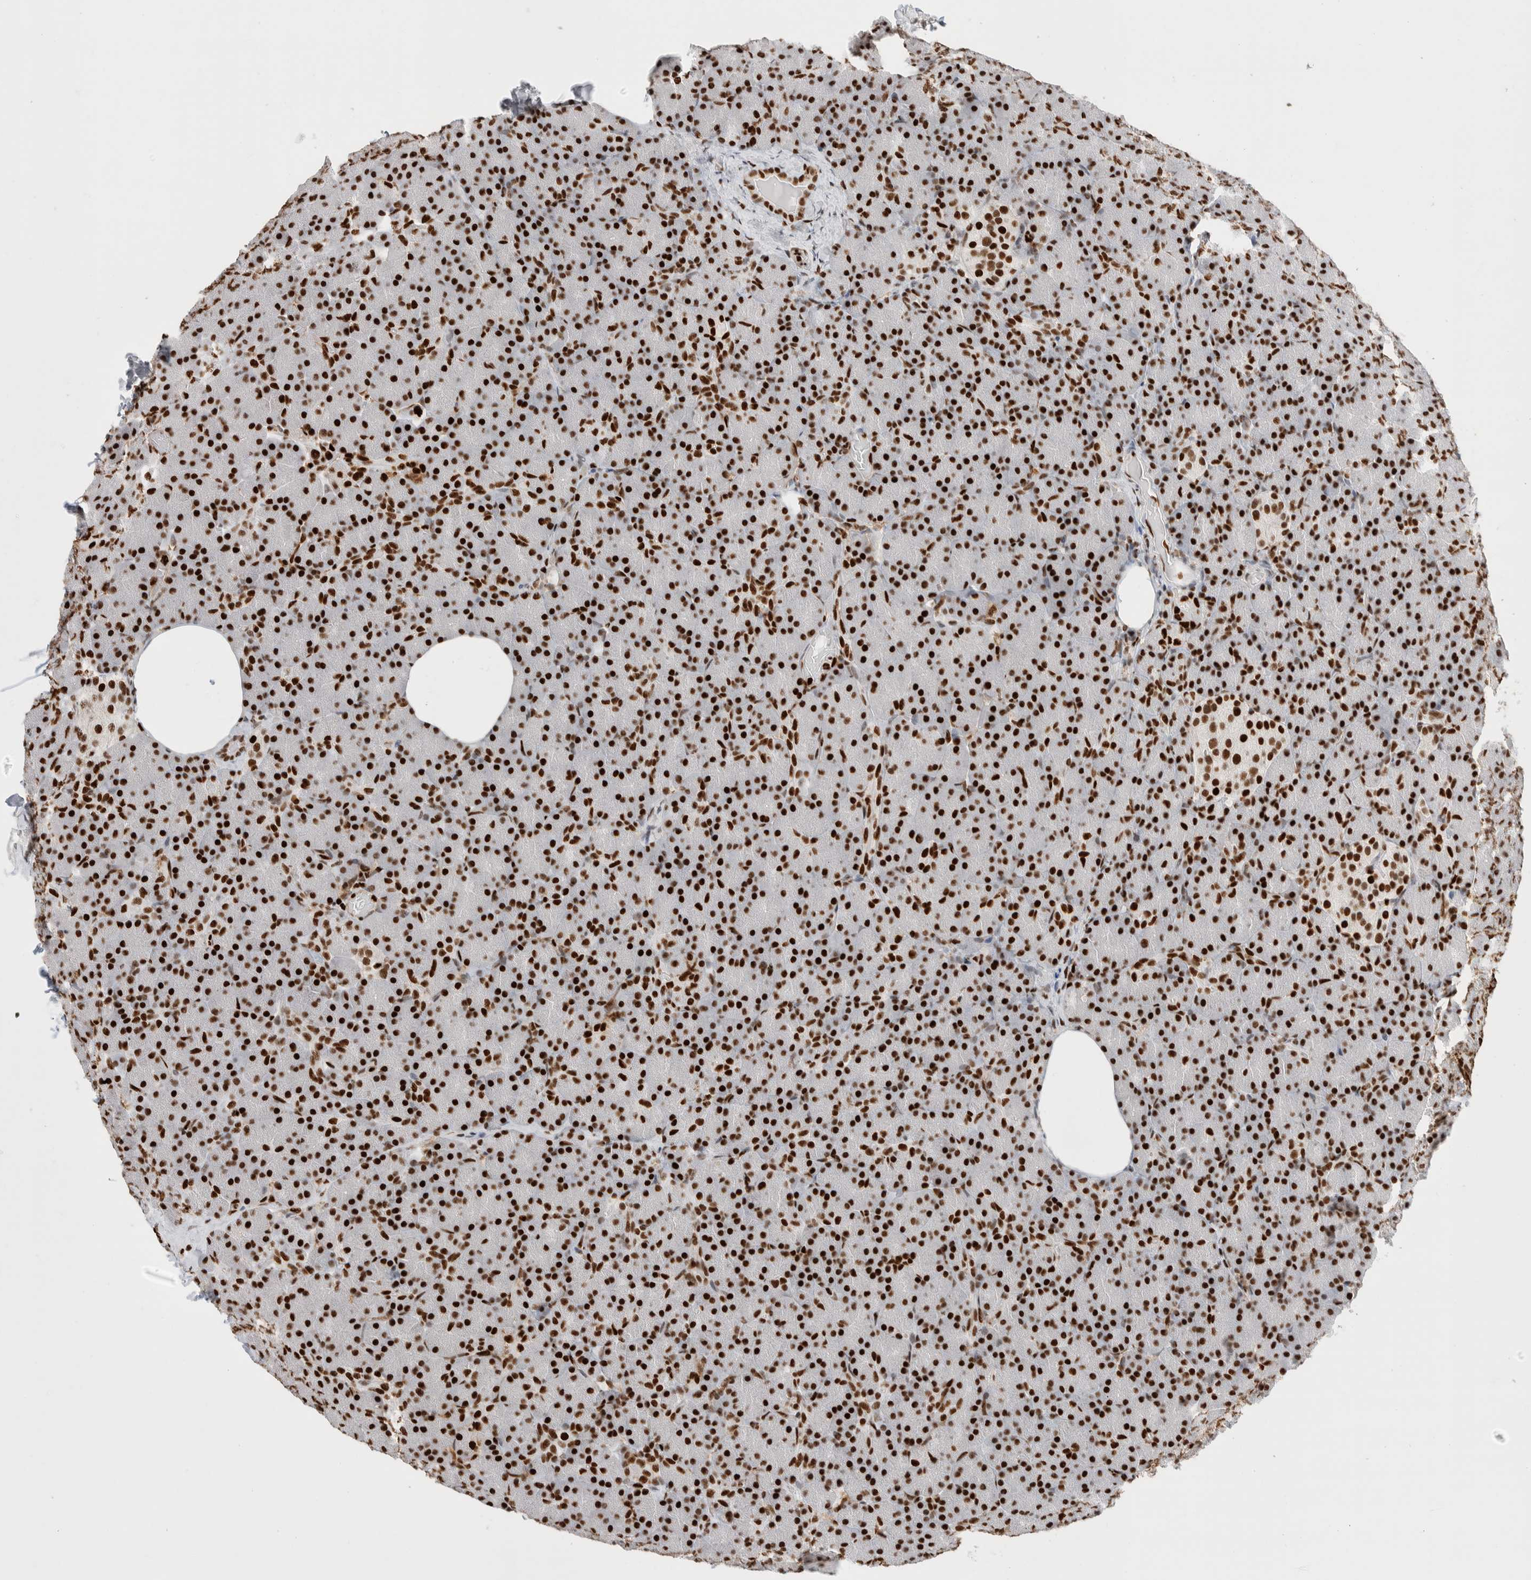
{"staining": {"intensity": "strong", "quantity": ">75%", "location": "nuclear"}, "tissue": "pancreas", "cell_type": "Exocrine glandular cells", "image_type": "normal", "snomed": [{"axis": "morphology", "description": "Normal tissue, NOS"}, {"axis": "topography", "description": "Pancreas"}], "caption": "Immunohistochemistry photomicrograph of benign pancreas: human pancreas stained using immunohistochemistry displays high levels of strong protein expression localized specifically in the nuclear of exocrine glandular cells, appearing as a nuclear brown color.", "gene": "C17orf49", "patient": {"sex": "female", "age": 43}}